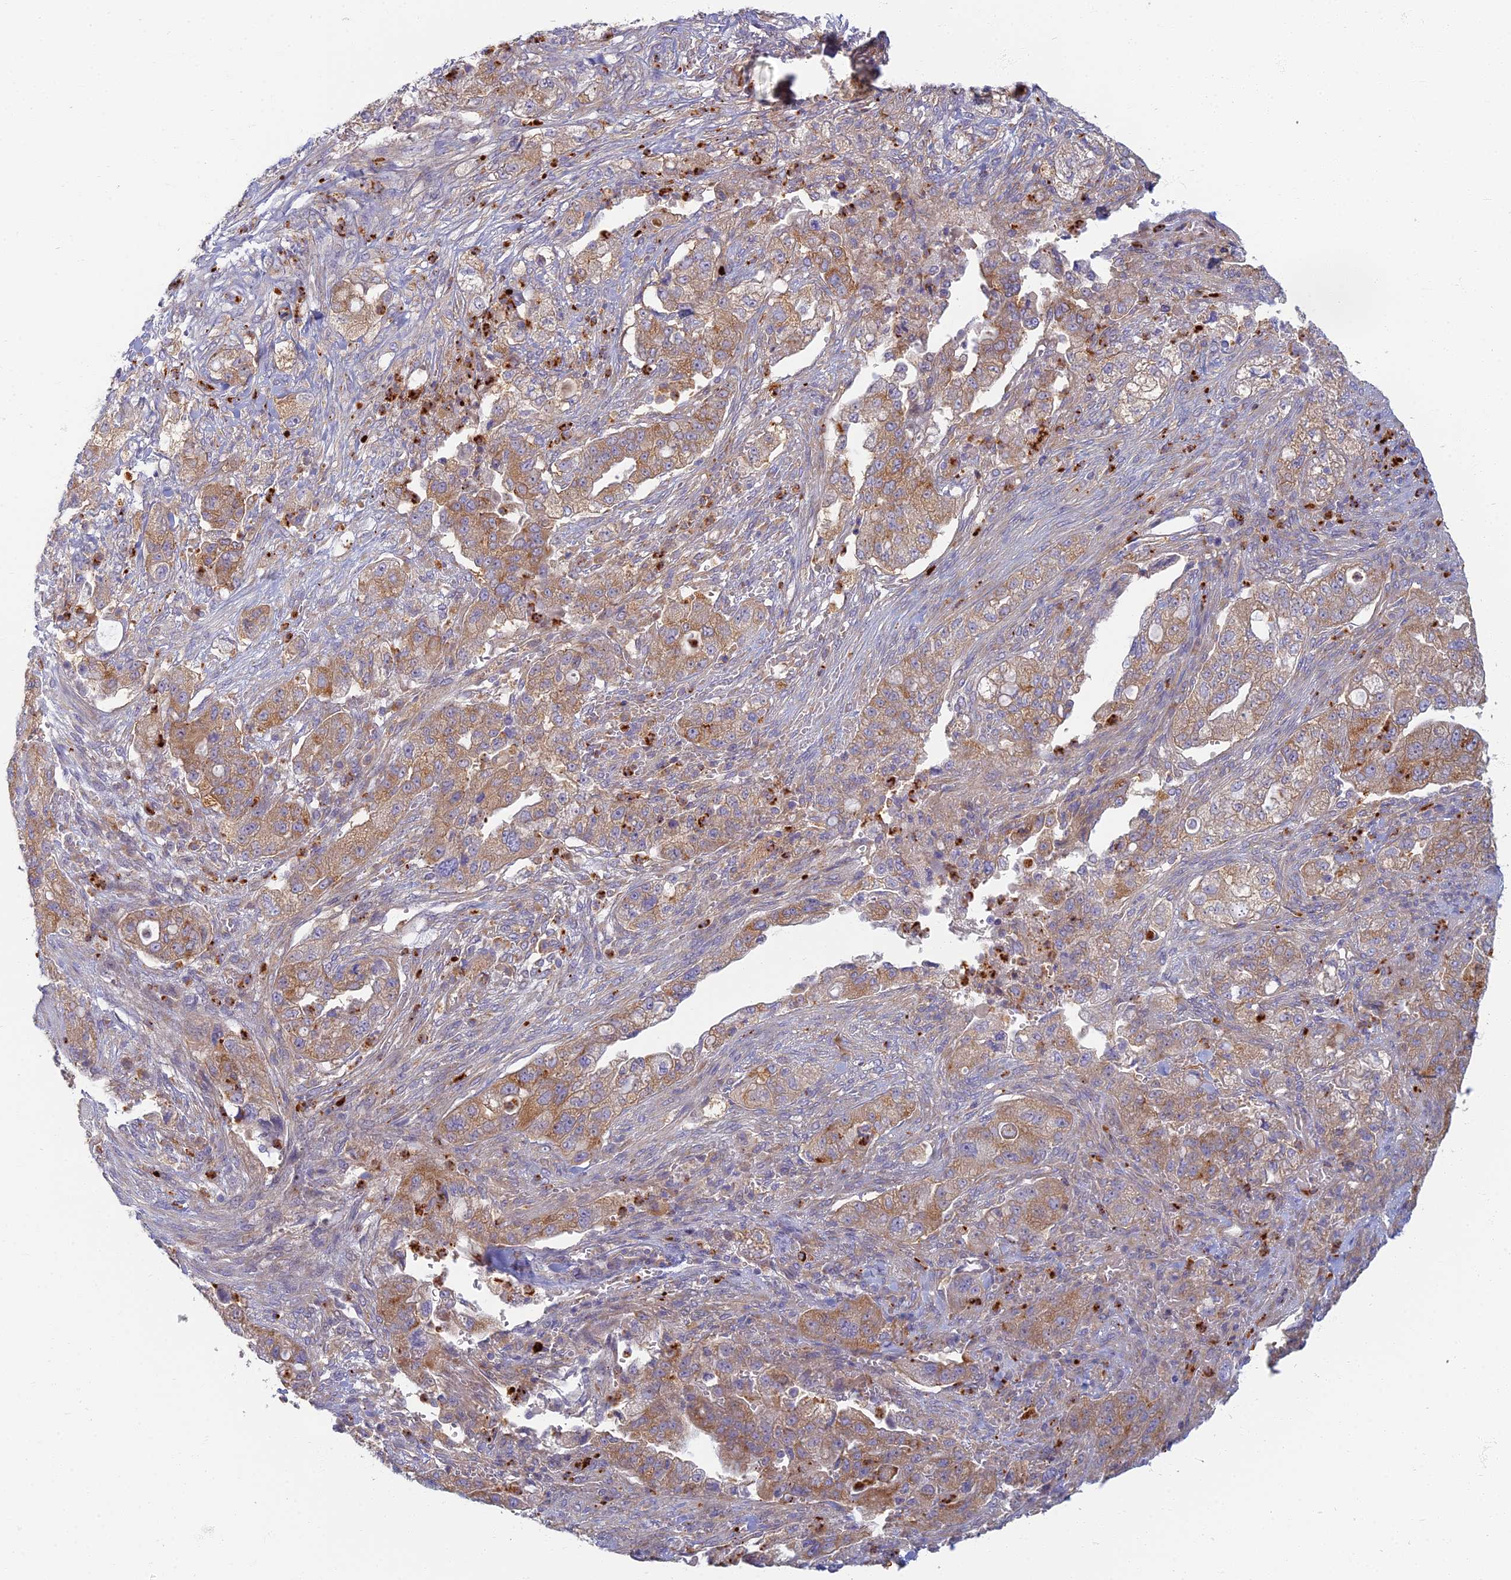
{"staining": {"intensity": "moderate", "quantity": ">75%", "location": "cytoplasmic/membranous"}, "tissue": "pancreatic cancer", "cell_type": "Tumor cells", "image_type": "cancer", "snomed": [{"axis": "morphology", "description": "Adenocarcinoma, NOS"}, {"axis": "topography", "description": "Pancreas"}], "caption": "A micrograph of pancreatic cancer (adenocarcinoma) stained for a protein displays moderate cytoplasmic/membranous brown staining in tumor cells.", "gene": "PROX2", "patient": {"sex": "female", "age": 78}}